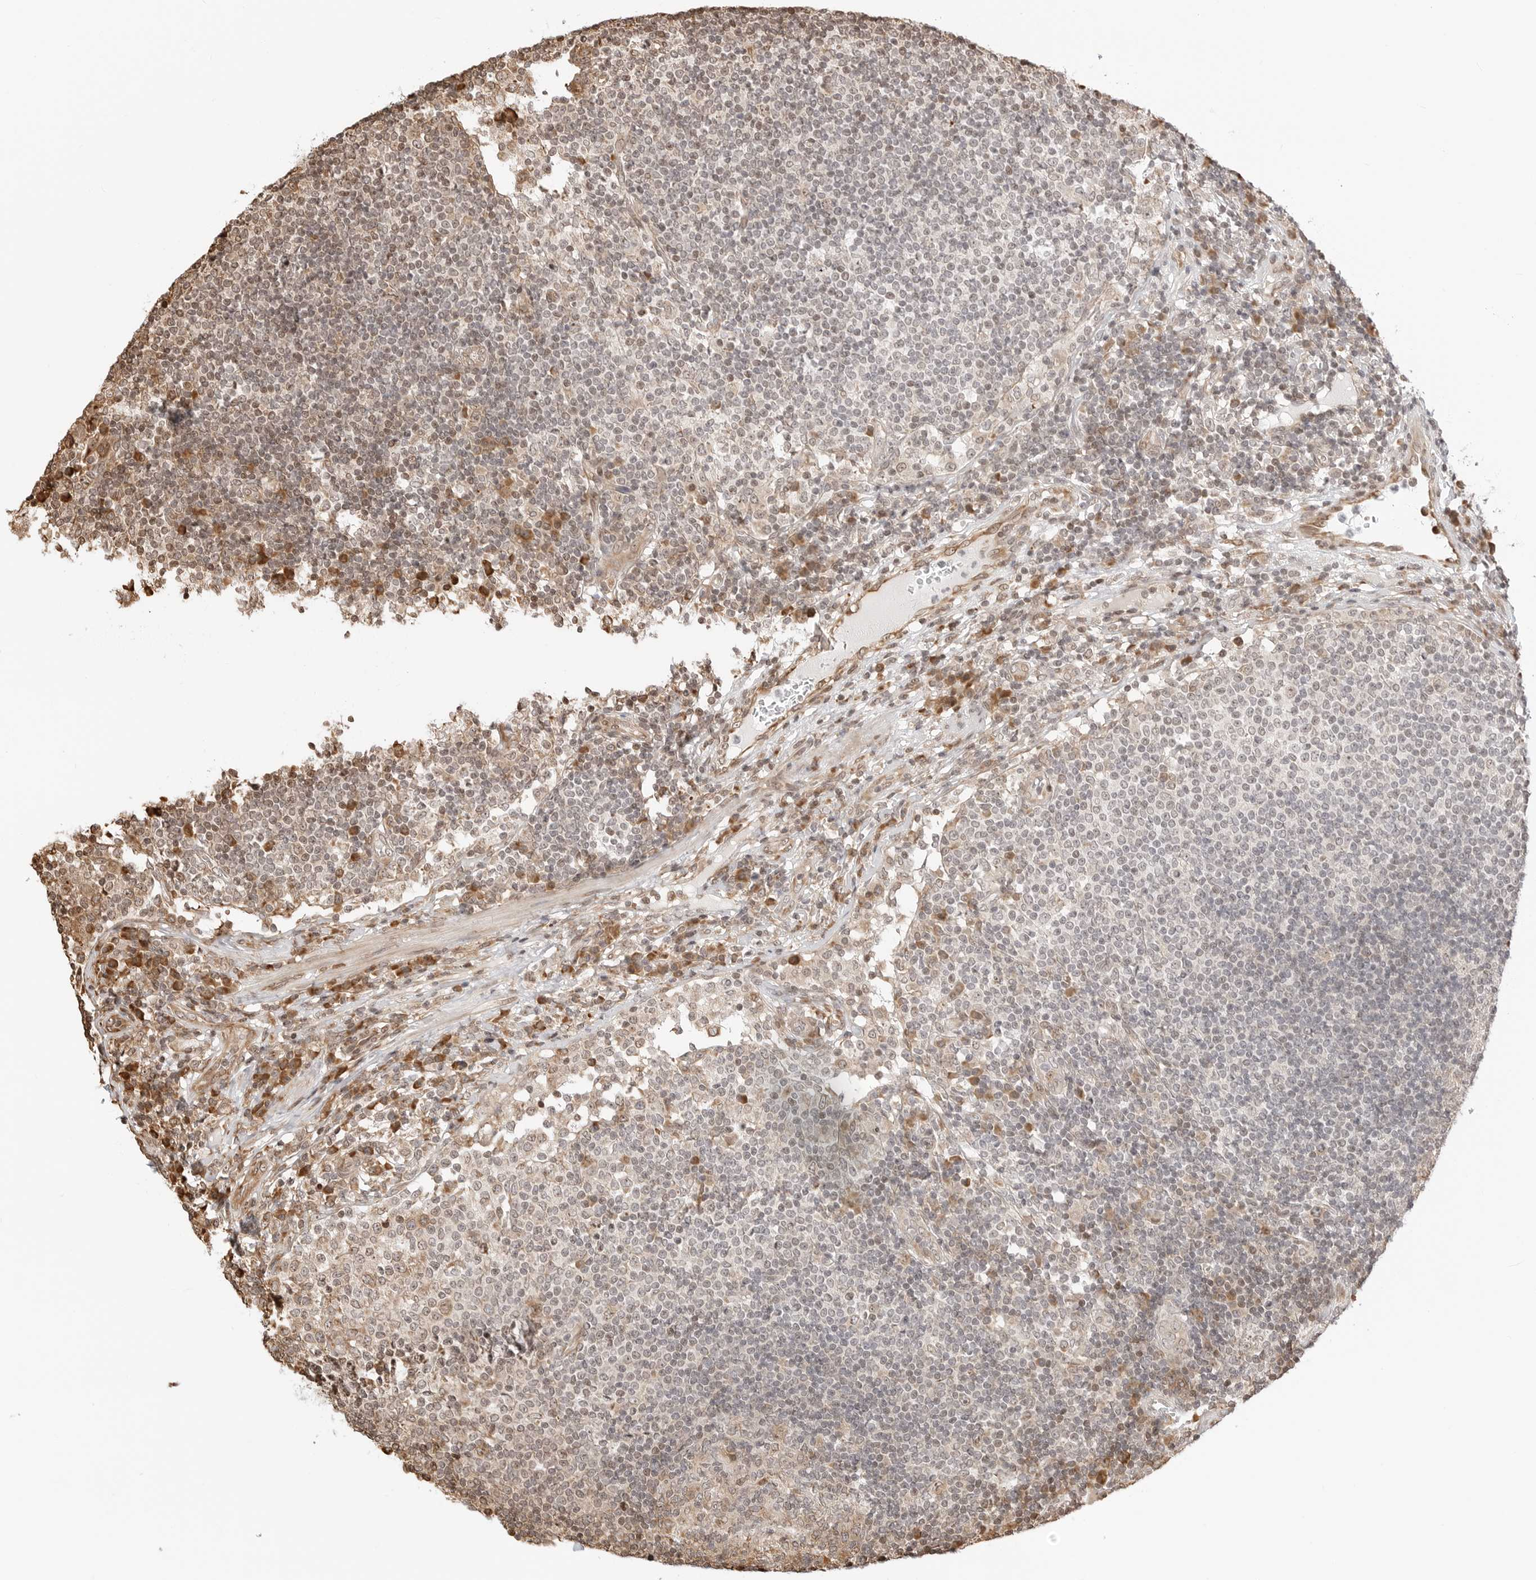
{"staining": {"intensity": "moderate", "quantity": "25%-75%", "location": "cytoplasmic/membranous,nuclear"}, "tissue": "lymph node", "cell_type": "Germinal center cells", "image_type": "normal", "snomed": [{"axis": "morphology", "description": "Normal tissue, NOS"}, {"axis": "topography", "description": "Lymph node"}], "caption": "This micrograph displays IHC staining of benign lymph node, with medium moderate cytoplasmic/membranous,nuclear expression in approximately 25%-75% of germinal center cells.", "gene": "FKBP14", "patient": {"sex": "female", "age": 53}}